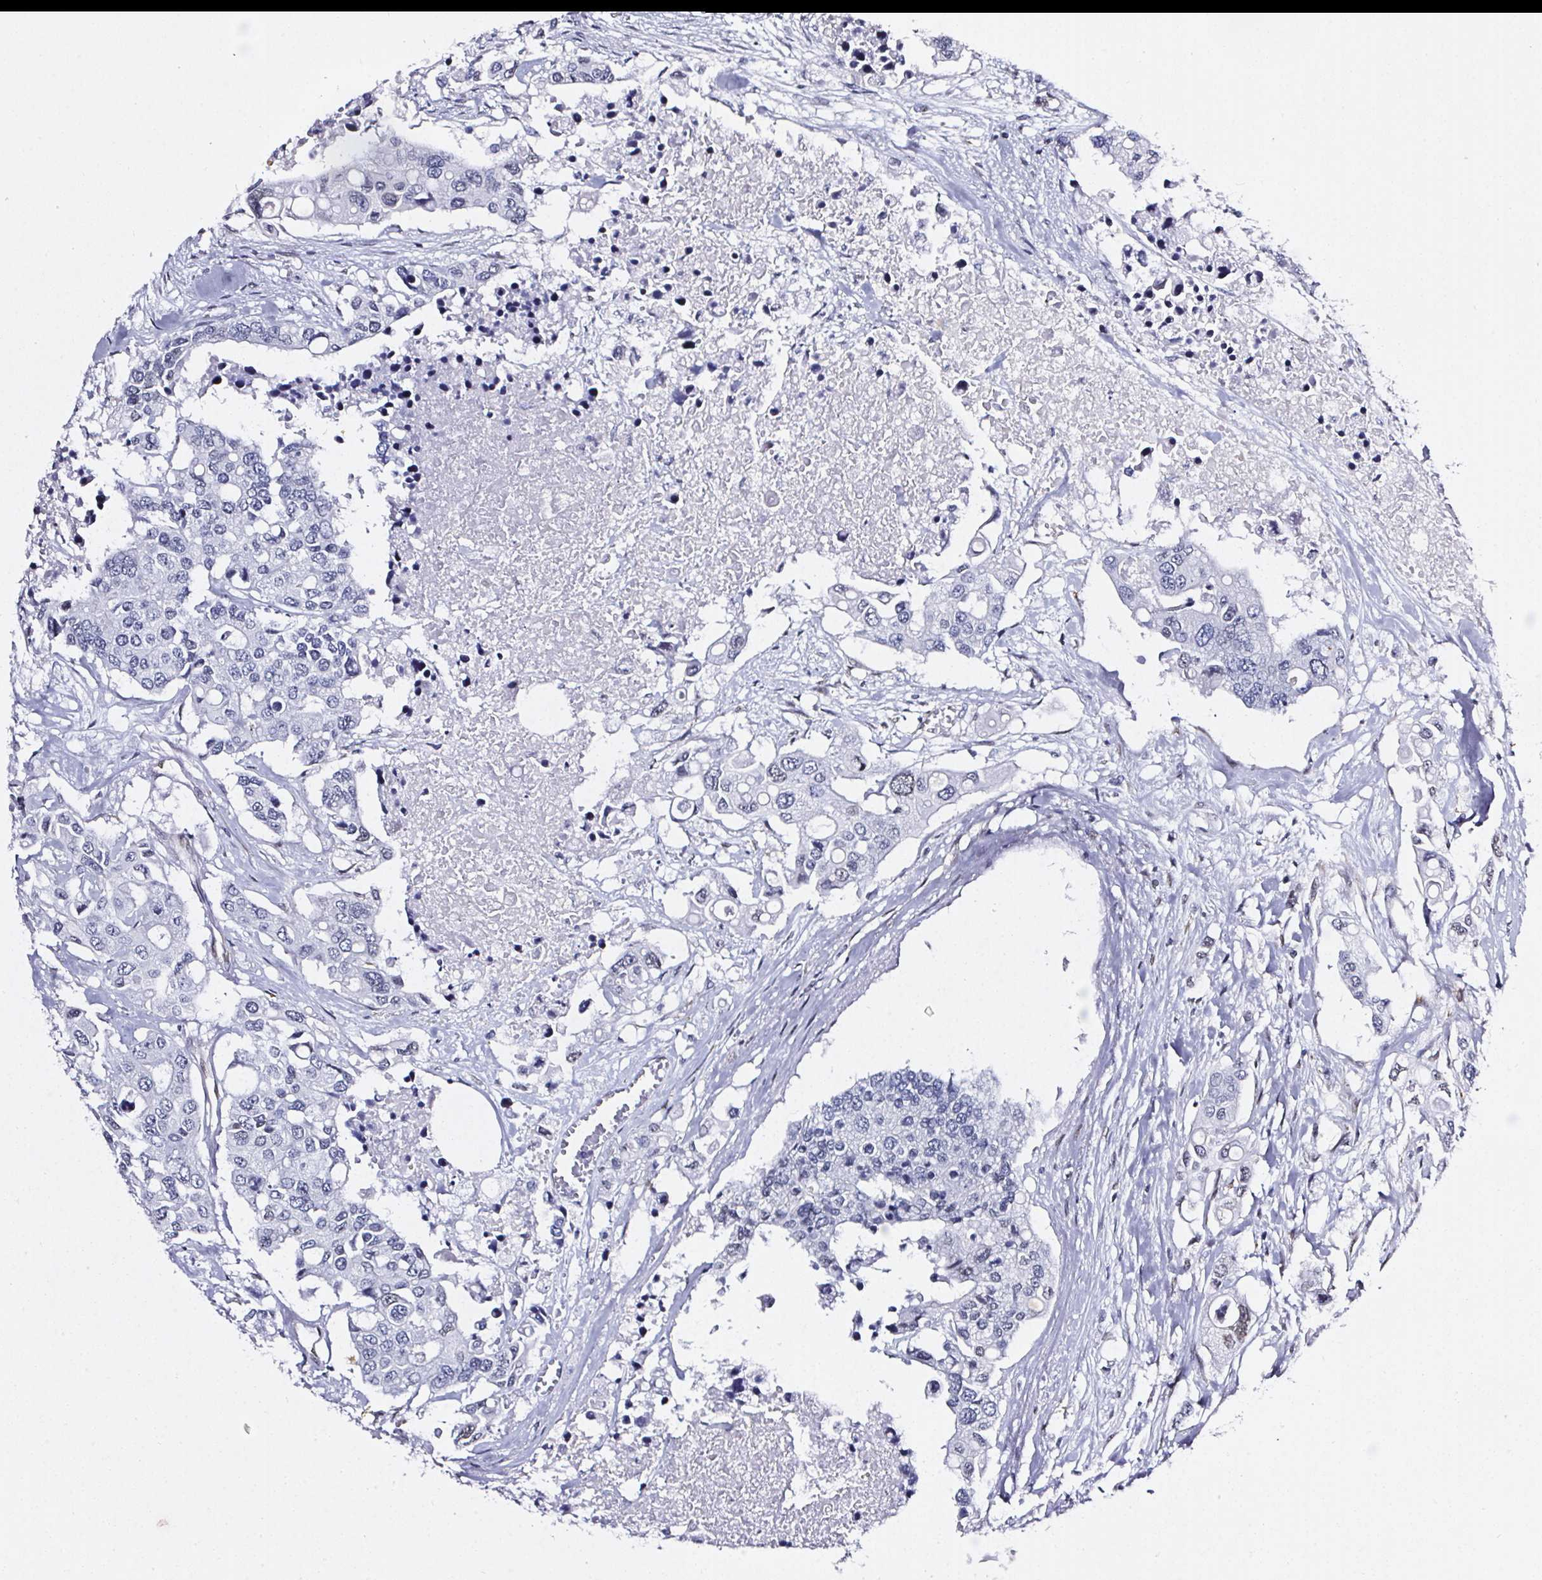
{"staining": {"intensity": "negative", "quantity": "none", "location": "none"}, "tissue": "colorectal cancer", "cell_type": "Tumor cells", "image_type": "cancer", "snomed": [{"axis": "morphology", "description": "Adenocarcinoma, NOS"}, {"axis": "topography", "description": "Colon"}], "caption": "Colorectal cancer was stained to show a protein in brown. There is no significant expression in tumor cells.", "gene": "GP6", "patient": {"sex": "male", "age": 77}}